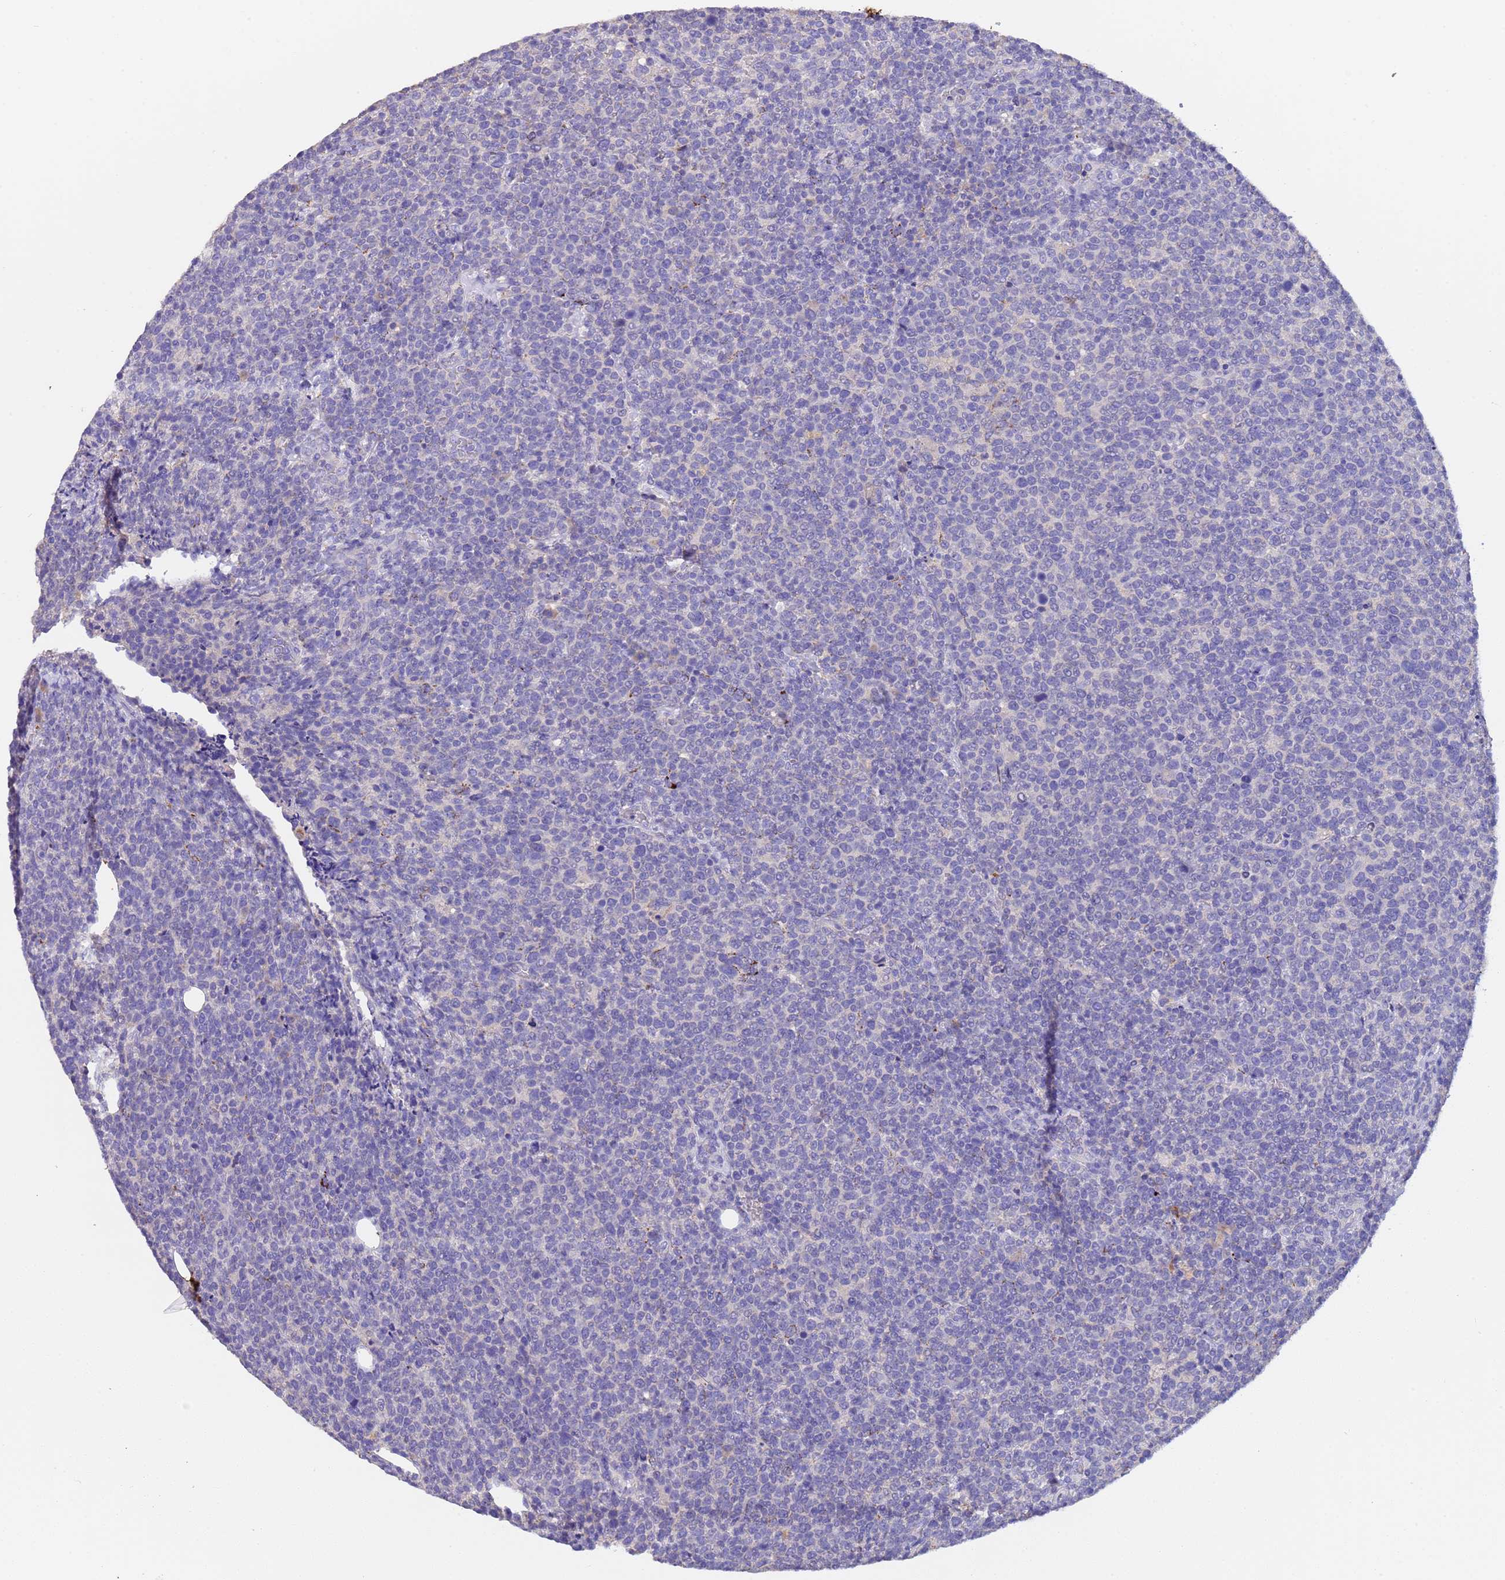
{"staining": {"intensity": "negative", "quantity": "none", "location": "none"}, "tissue": "lymphoma", "cell_type": "Tumor cells", "image_type": "cancer", "snomed": [{"axis": "morphology", "description": "Malignant lymphoma, non-Hodgkin's type, High grade"}, {"axis": "topography", "description": "Lymph node"}], "caption": "Immunohistochemistry (IHC) image of high-grade malignant lymphoma, non-Hodgkin's type stained for a protein (brown), which demonstrates no staining in tumor cells. Brightfield microscopy of immunohistochemistry (IHC) stained with DAB (3,3'-diaminobenzidine) (brown) and hematoxylin (blue), captured at high magnification.", "gene": "SLC24A3", "patient": {"sex": "male", "age": 61}}